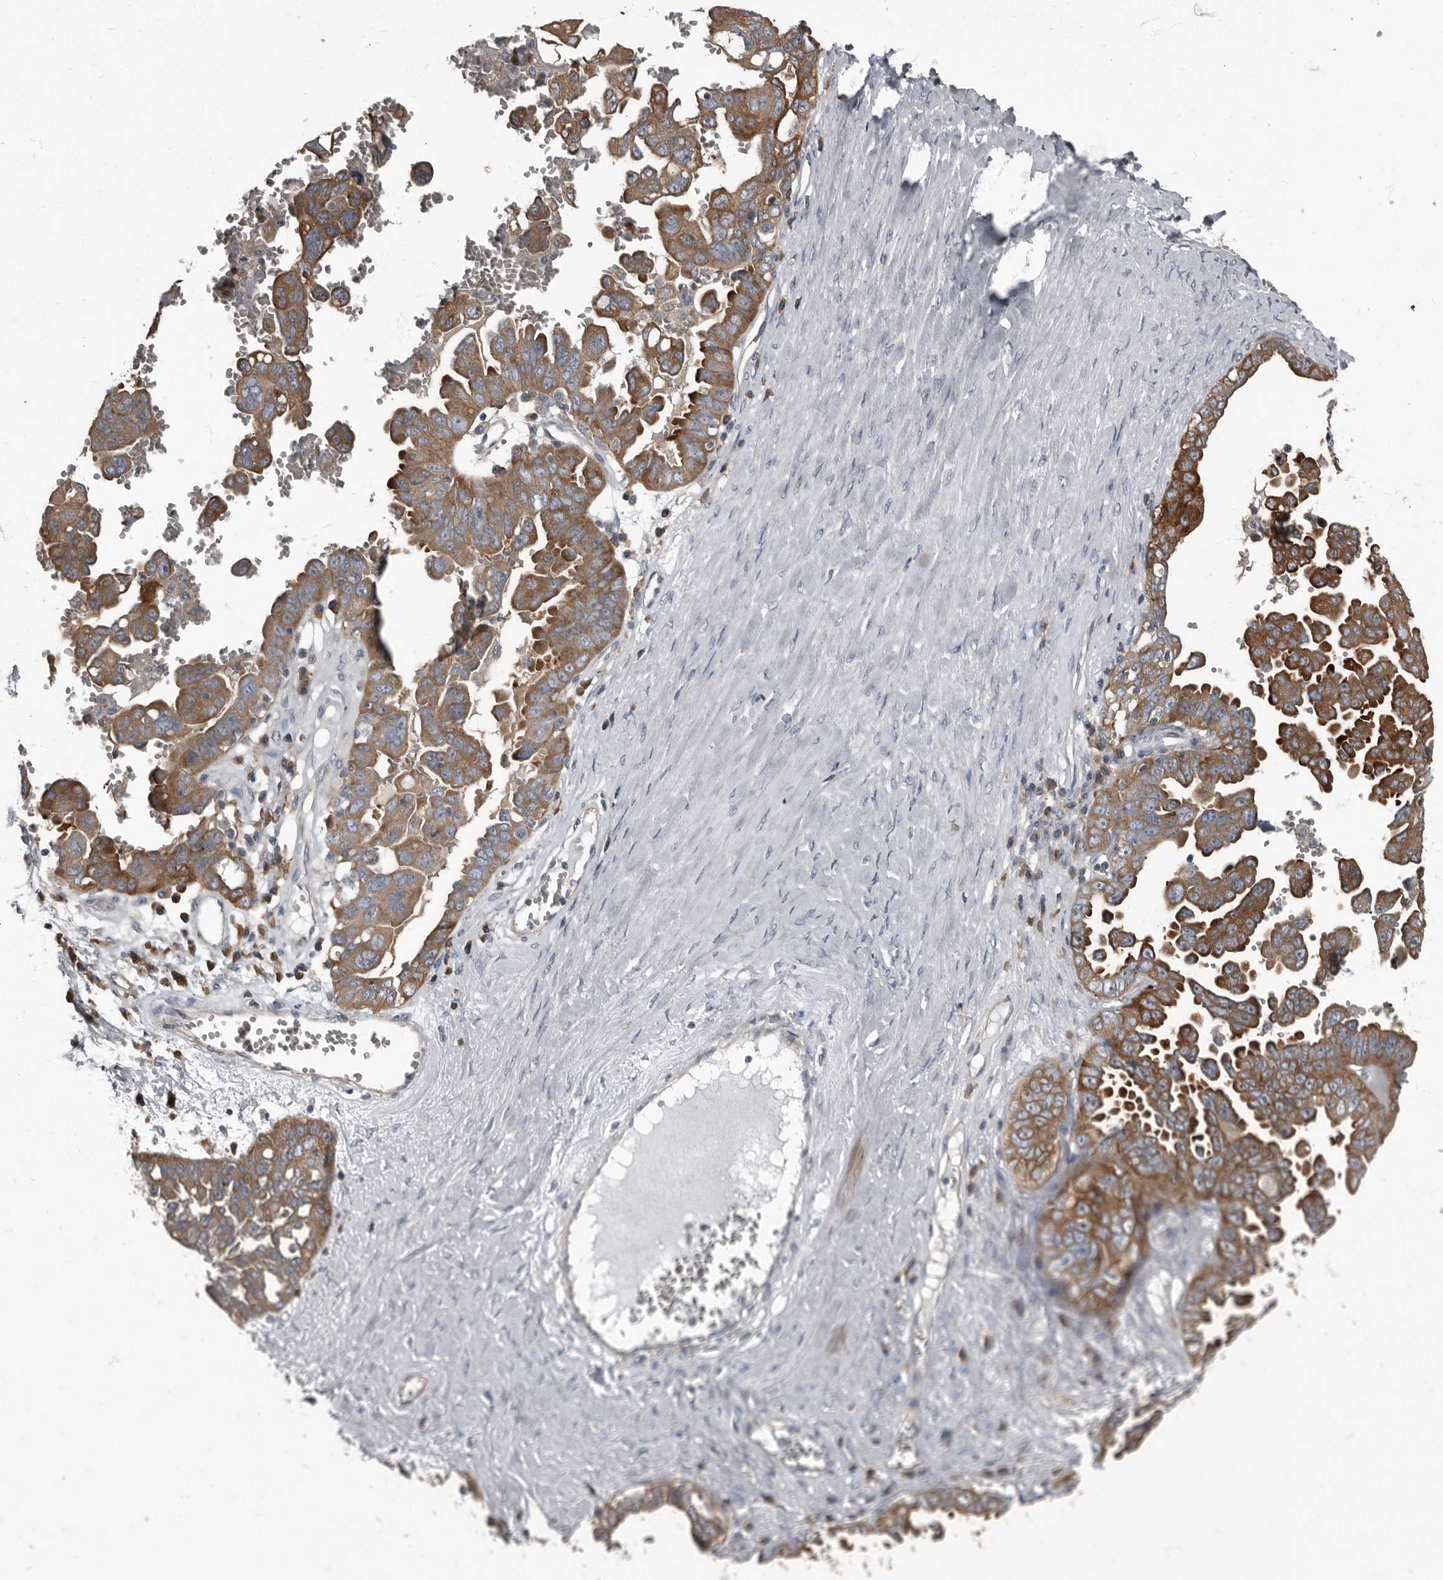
{"staining": {"intensity": "strong", "quantity": ">75%", "location": "cytoplasmic/membranous"}, "tissue": "ovarian cancer", "cell_type": "Tumor cells", "image_type": "cancer", "snomed": [{"axis": "morphology", "description": "Carcinoma, endometroid"}, {"axis": "topography", "description": "Ovary"}], "caption": "Ovarian cancer (endometroid carcinoma) stained for a protein demonstrates strong cytoplasmic/membranous positivity in tumor cells.", "gene": "TPD52L1", "patient": {"sex": "female", "age": 62}}